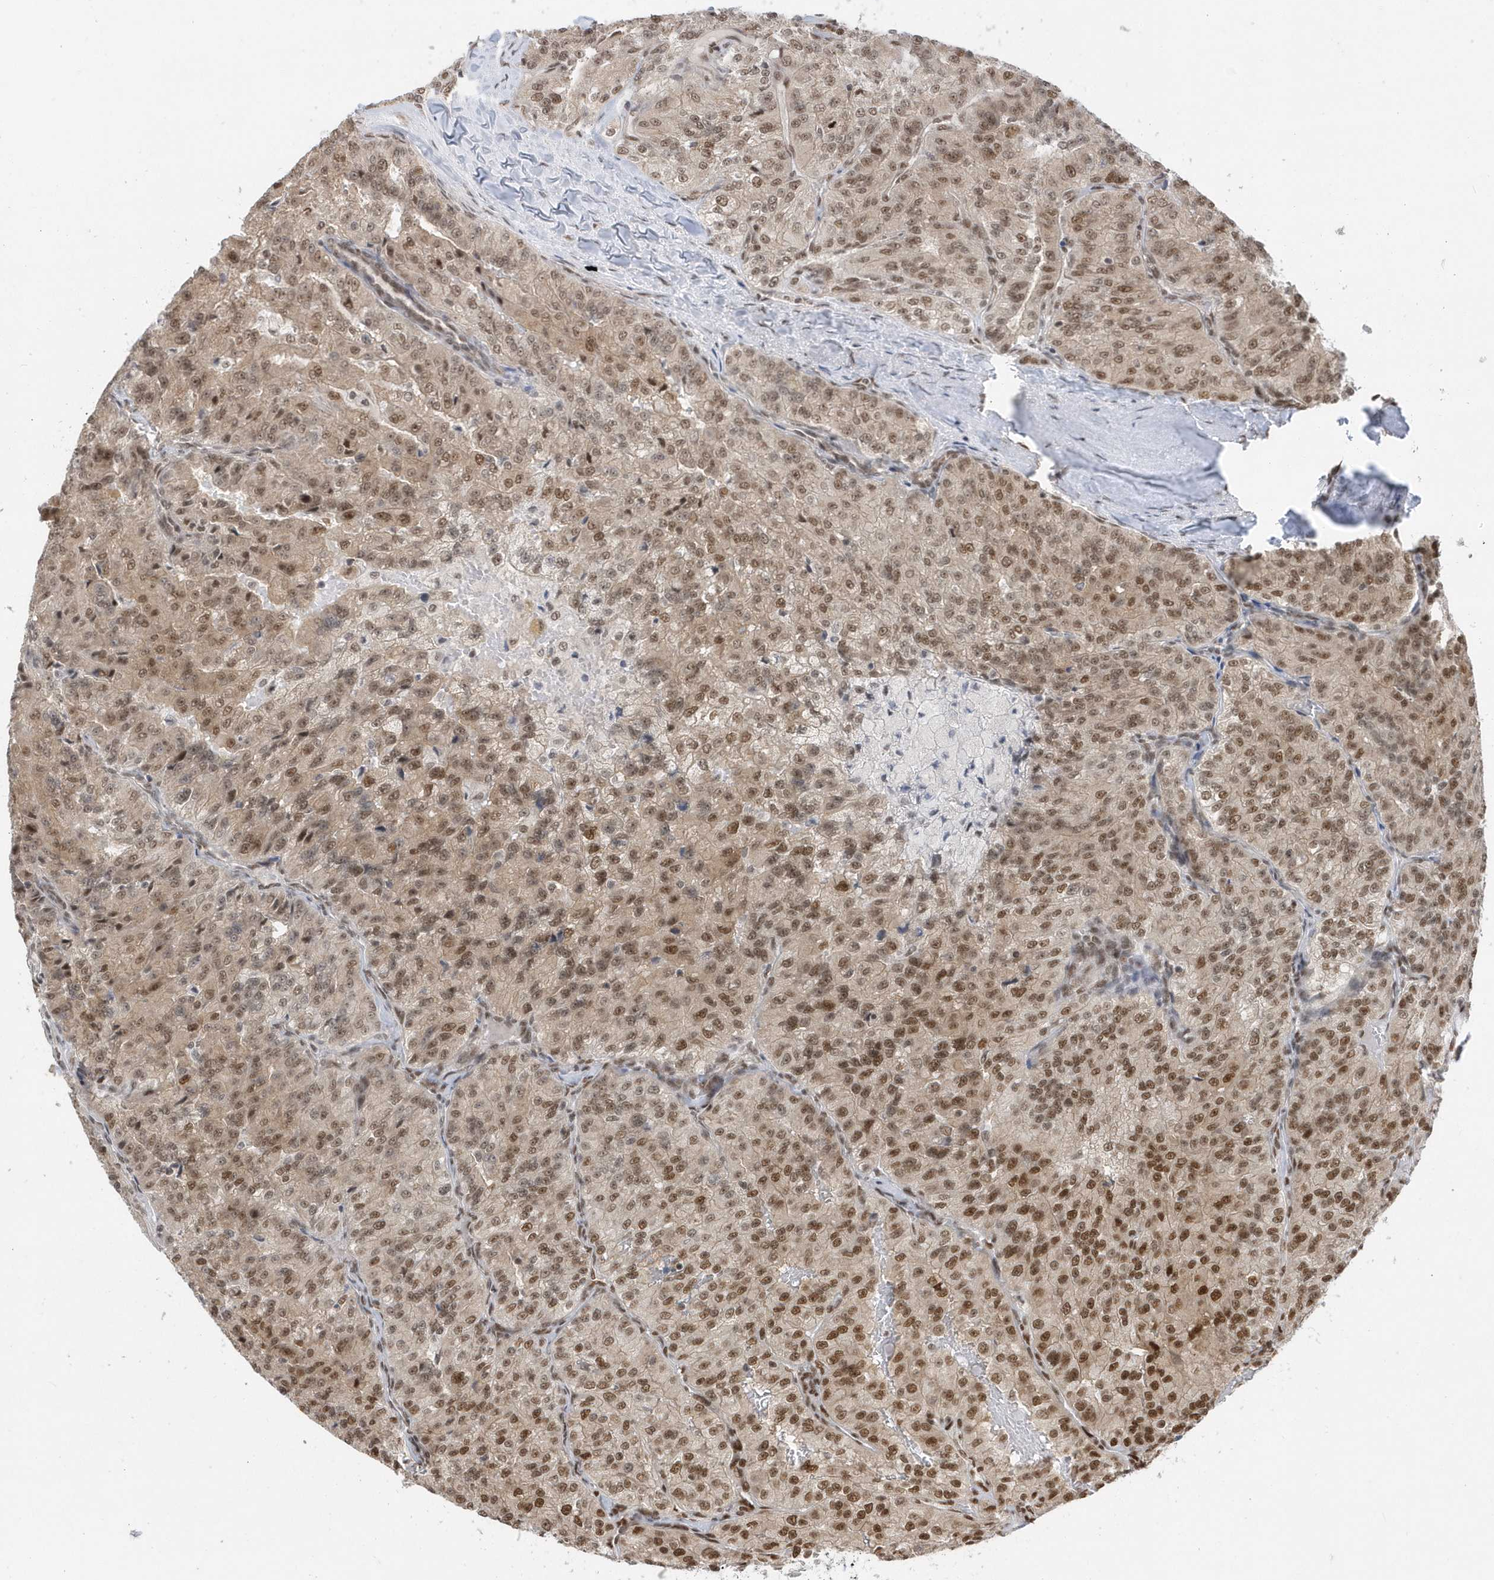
{"staining": {"intensity": "moderate", "quantity": ">75%", "location": "cytoplasmic/membranous,nuclear"}, "tissue": "renal cancer", "cell_type": "Tumor cells", "image_type": "cancer", "snomed": [{"axis": "morphology", "description": "Adenocarcinoma, NOS"}, {"axis": "topography", "description": "Kidney"}], "caption": "Immunohistochemistry (IHC) of human renal adenocarcinoma shows medium levels of moderate cytoplasmic/membranous and nuclear positivity in about >75% of tumor cells.", "gene": "SEPHS1", "patient": {"sex": "female", "age": 63}}